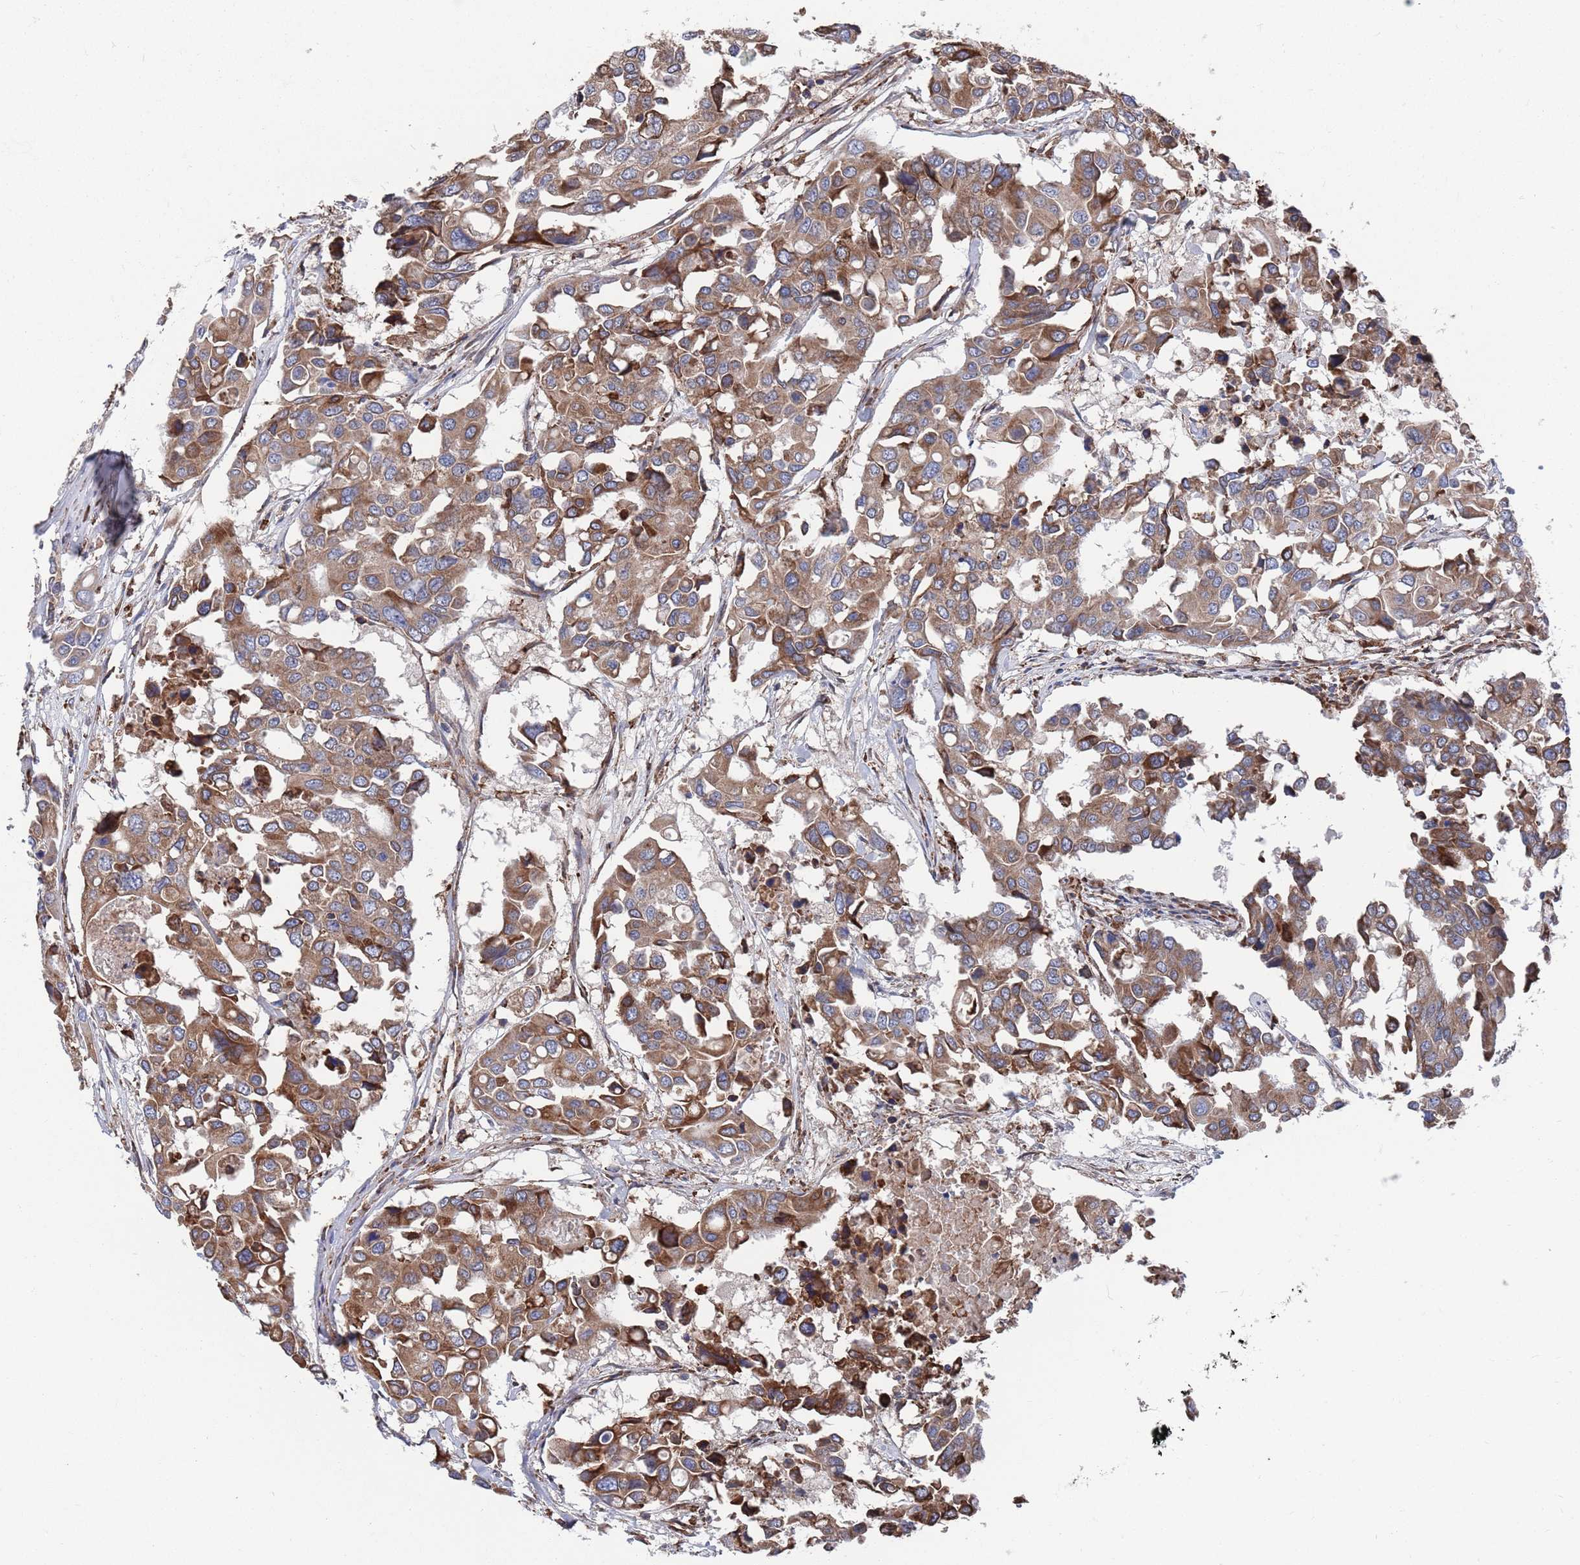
{"staining": {"intensity": "moderate", "quantity": ">75%", "location": "cytoplasmic/membranous"}, "tissue": "colorectal cancer", "cell_type": "Tumor cells", "image_type": "cancer", "snomed": [{"axis": "morphology", "description": "Adenocarcinoma, NOS"}, {"axis": "topography", "description": "Colon"}], "caption": "Protein analysis of colorectal cancer (adenocarcinoma) tissue demonstrates moderate cytoplasmic/membranous expression in approximately >75% of tumor cells.", "gene": "GID8", "patient": {"sex": "male", "age": 77}}